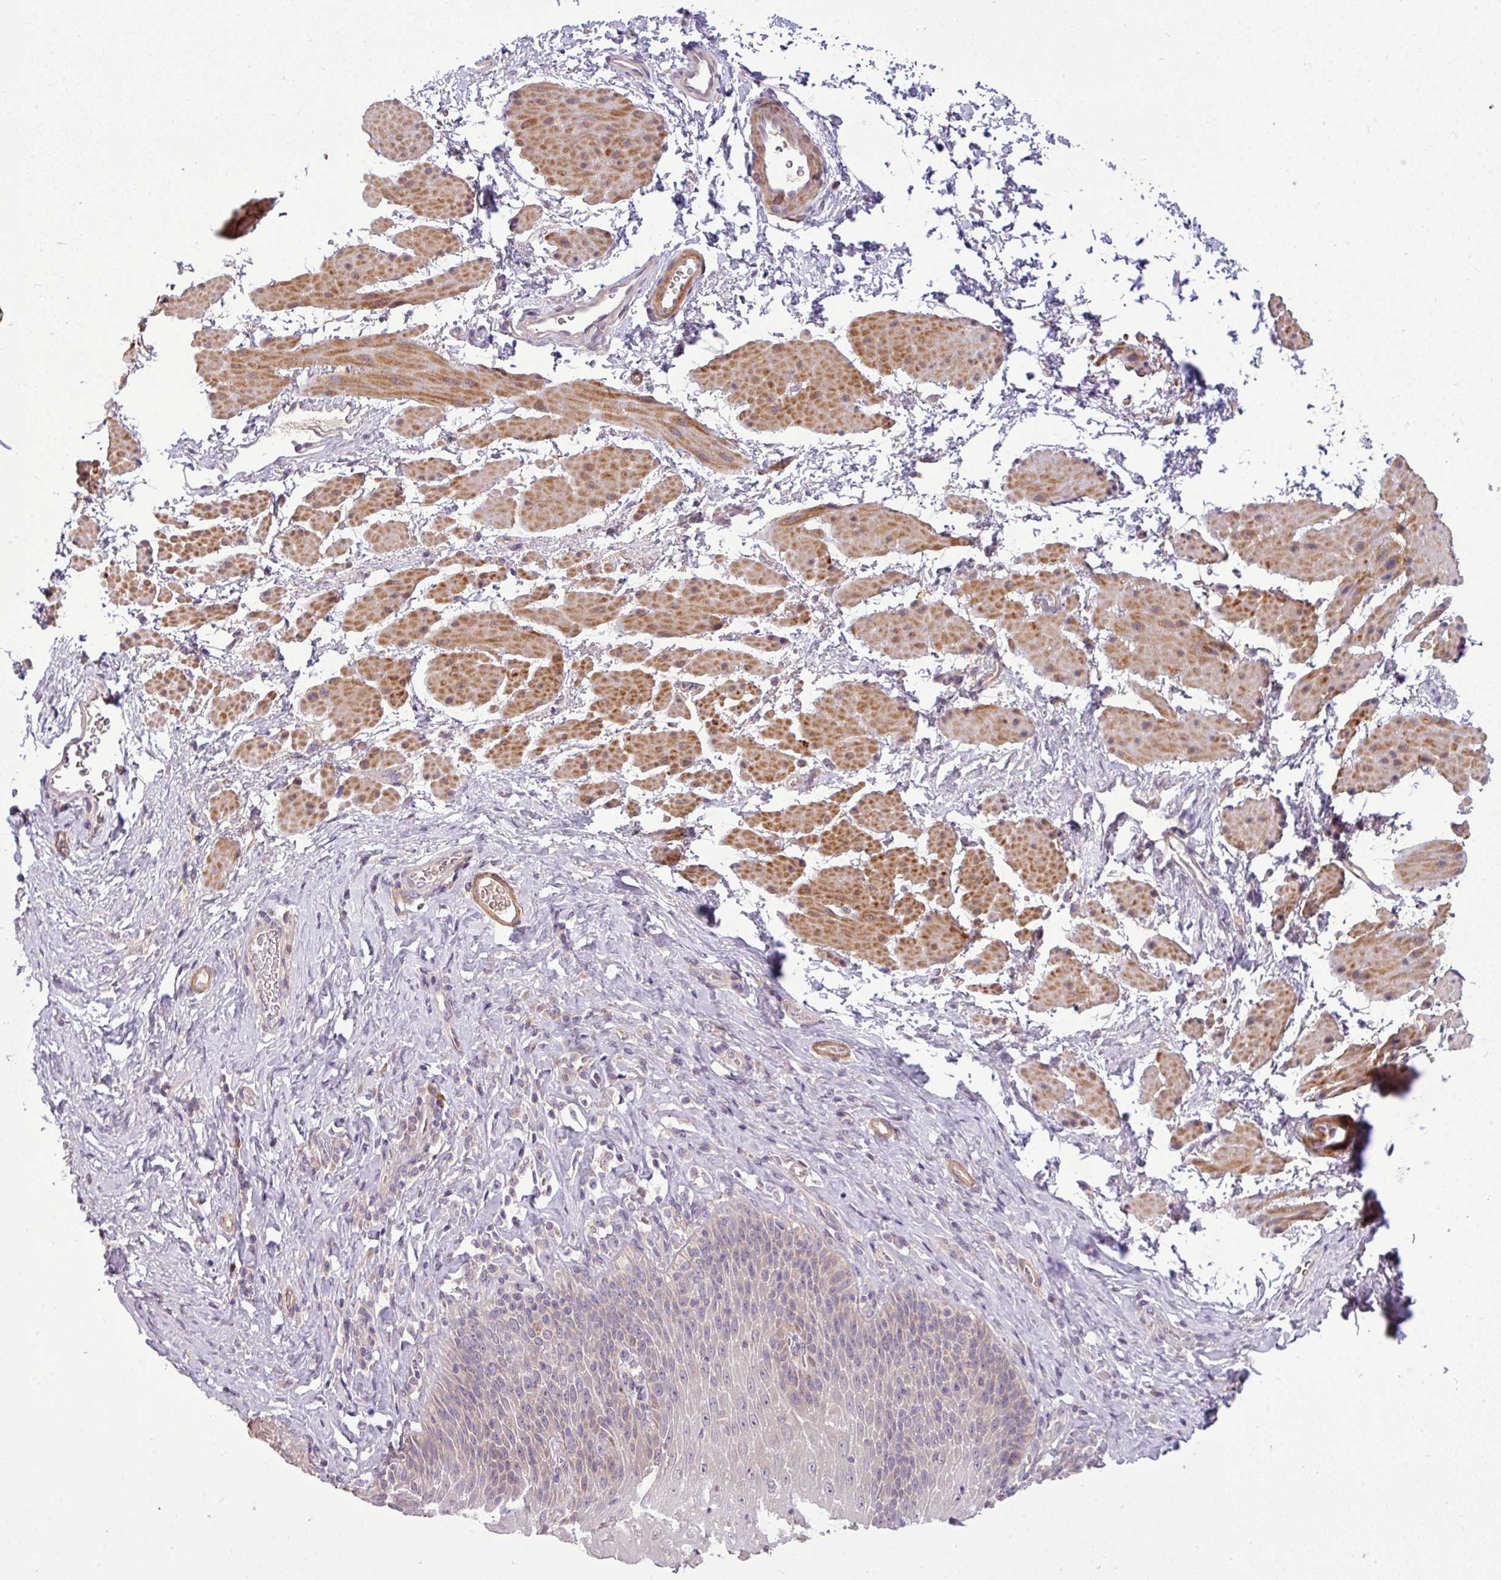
{"staining": {"intensity": "moderate", "quantity": "<25%", "location": "cytoplasmic/membranous"}, "tissue": "esophagus", "cell_type": "Squamous epithelial cells", "image_type": "normal", "snomed": [{"axis": "morphology", "description": "Normal tissue, NOS"}, {"axis": "topography", "description": "Esophagus"}], "caption": "Immunohistochemistry histopathology image of unremarkable human esophagus stained for a protein (brown), which reveals low levels of moderate cytoplasmic/membranous positivity in approximately <25% of squamous epithelial cells.", "gene": "ZNF35", "patient": {"sex": "female", "age": 61}}